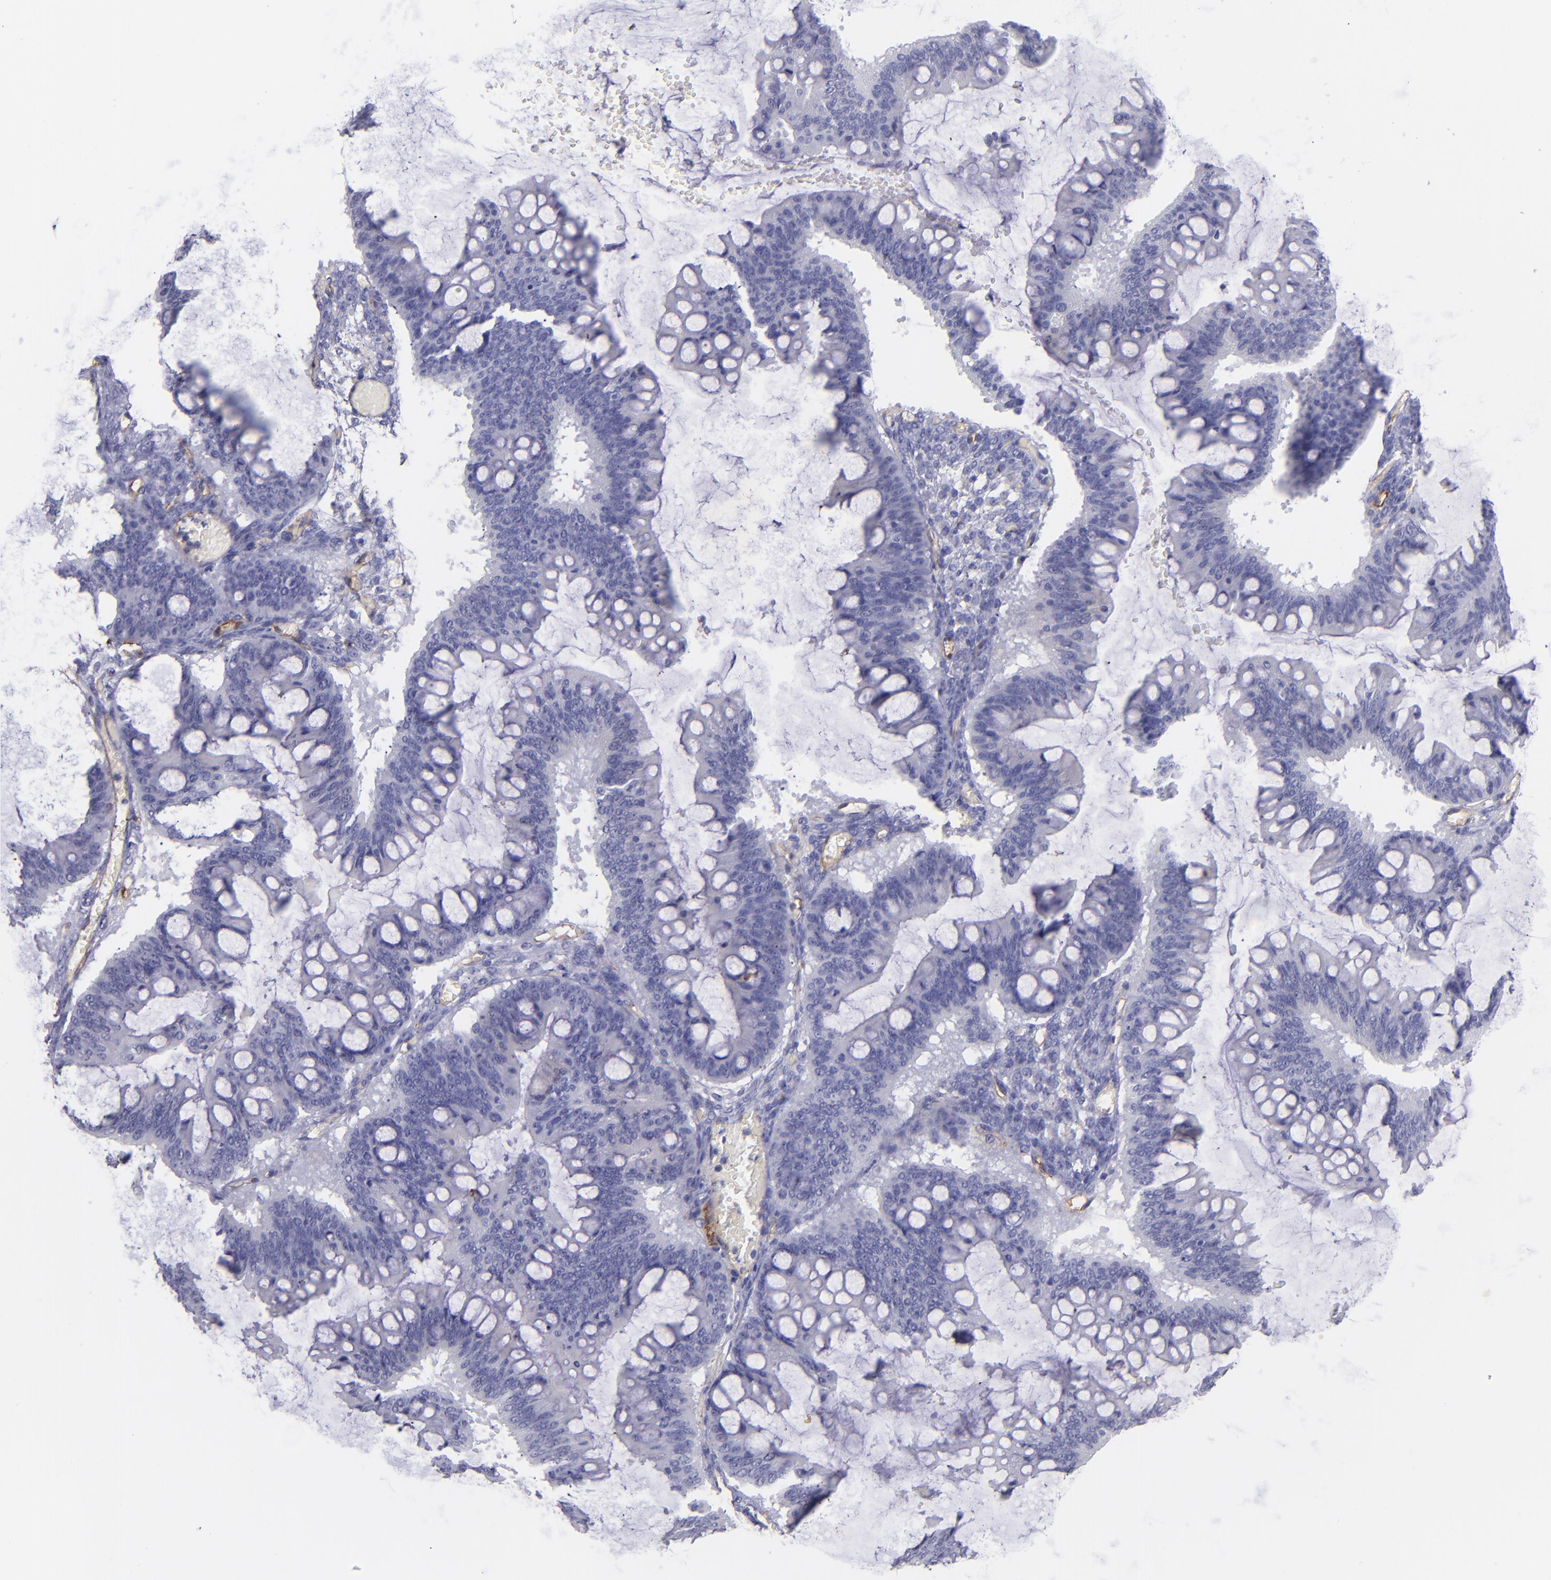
{"staining": {"intensity": "negative", "quantity": "none", "location": "none"}, "tissue": "ovarian cancer", "cell_type": "Tumor cells", "image_type": "cancer", "snomed": [{"axis": "morphology", "description": "Cystadenocarcinoma, mucinous, NOS"}, {"axis": "topography", "description": "Ovary"}], "caption": "This histopathology image is of ovarian mucinous cystadenocarcinoma stained with IHC to label a protein in brown with the nuclei are counter-stained blue. There is no expression in tumor cells.", "gene": "ENTPD1", "patient": {"sex": "female", "age": 73}}